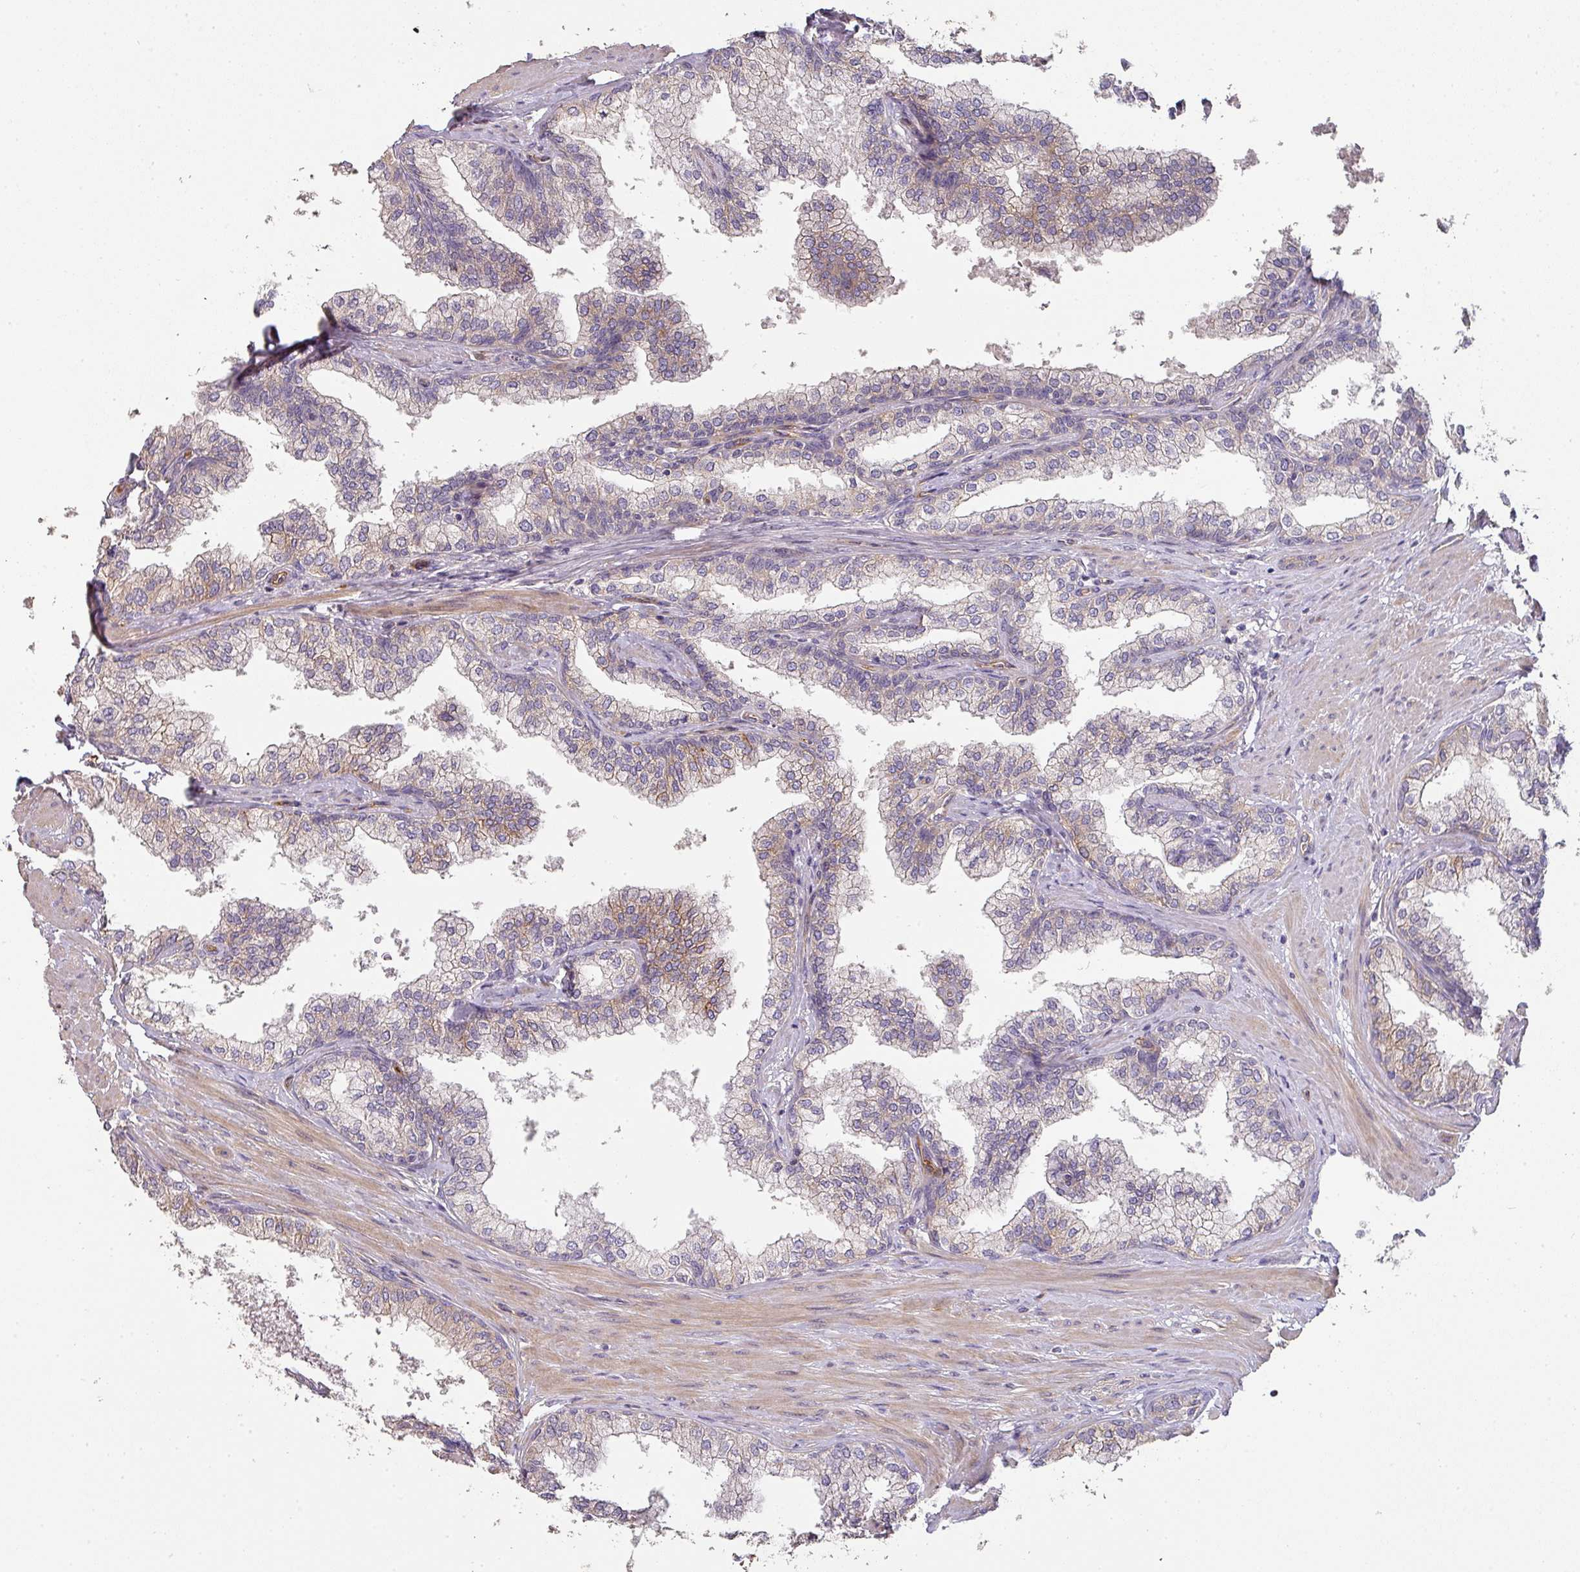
{"staining": {"intensity": "strong", "quantity": "<25%", "location": "cytoplasmic/membranous"}, "tissue": "prostate", "cell_type": "Glandular cells", "image_type": "normal", "snomed": [{"axis": "morphology", "description": "Normal tissue, NOS"}, {"axis": "topography", "description": "Prostate"}], "caption": "A histopathology image showing strong cytoplasmic/membranous expression in about <25% of glandular cells in benign prostate, as visualized by brown immunohistochemical staining.", "gene": "PCDH1", "patient": {"sex": "male", "age": 60}}